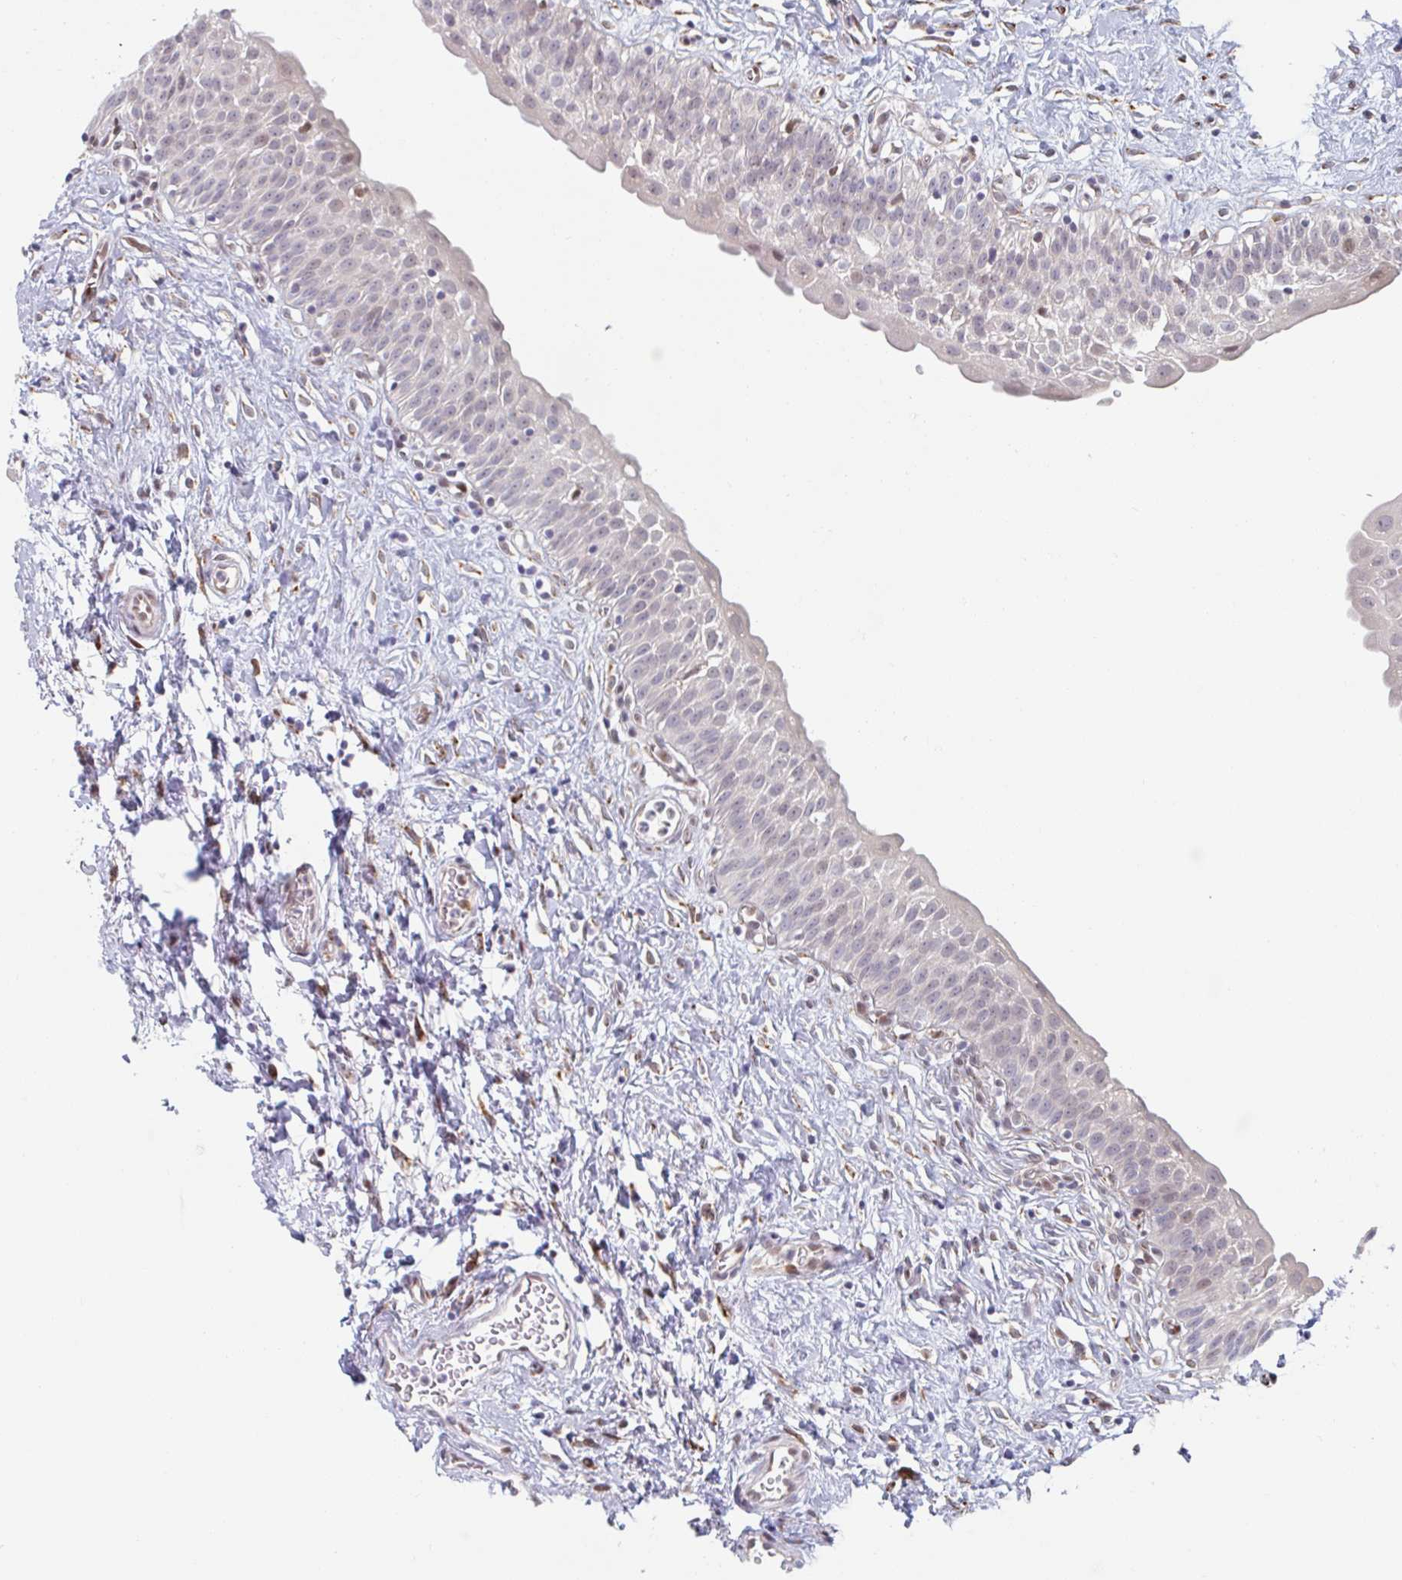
{"staining": {"intensity": "weak", "quantity": "<25%", "location": "cytoplasmic/membranous"}, "tissue": "urinary bladder", "cell_type": "Urothelial cells", "image_type": "normal", "snomed": [{"axis": "morphology", "description": "Normal tissue, NOS"}, {"axis": "topography", "description": "Urinary bladder"}], "caption": "Urinary bladder stained for a protein using immunohistochemistry (IHC) exhibits no expression urothelial cells.", "gene": "TRAPPC10", "patient": {"sex": "male", "age": 51}}